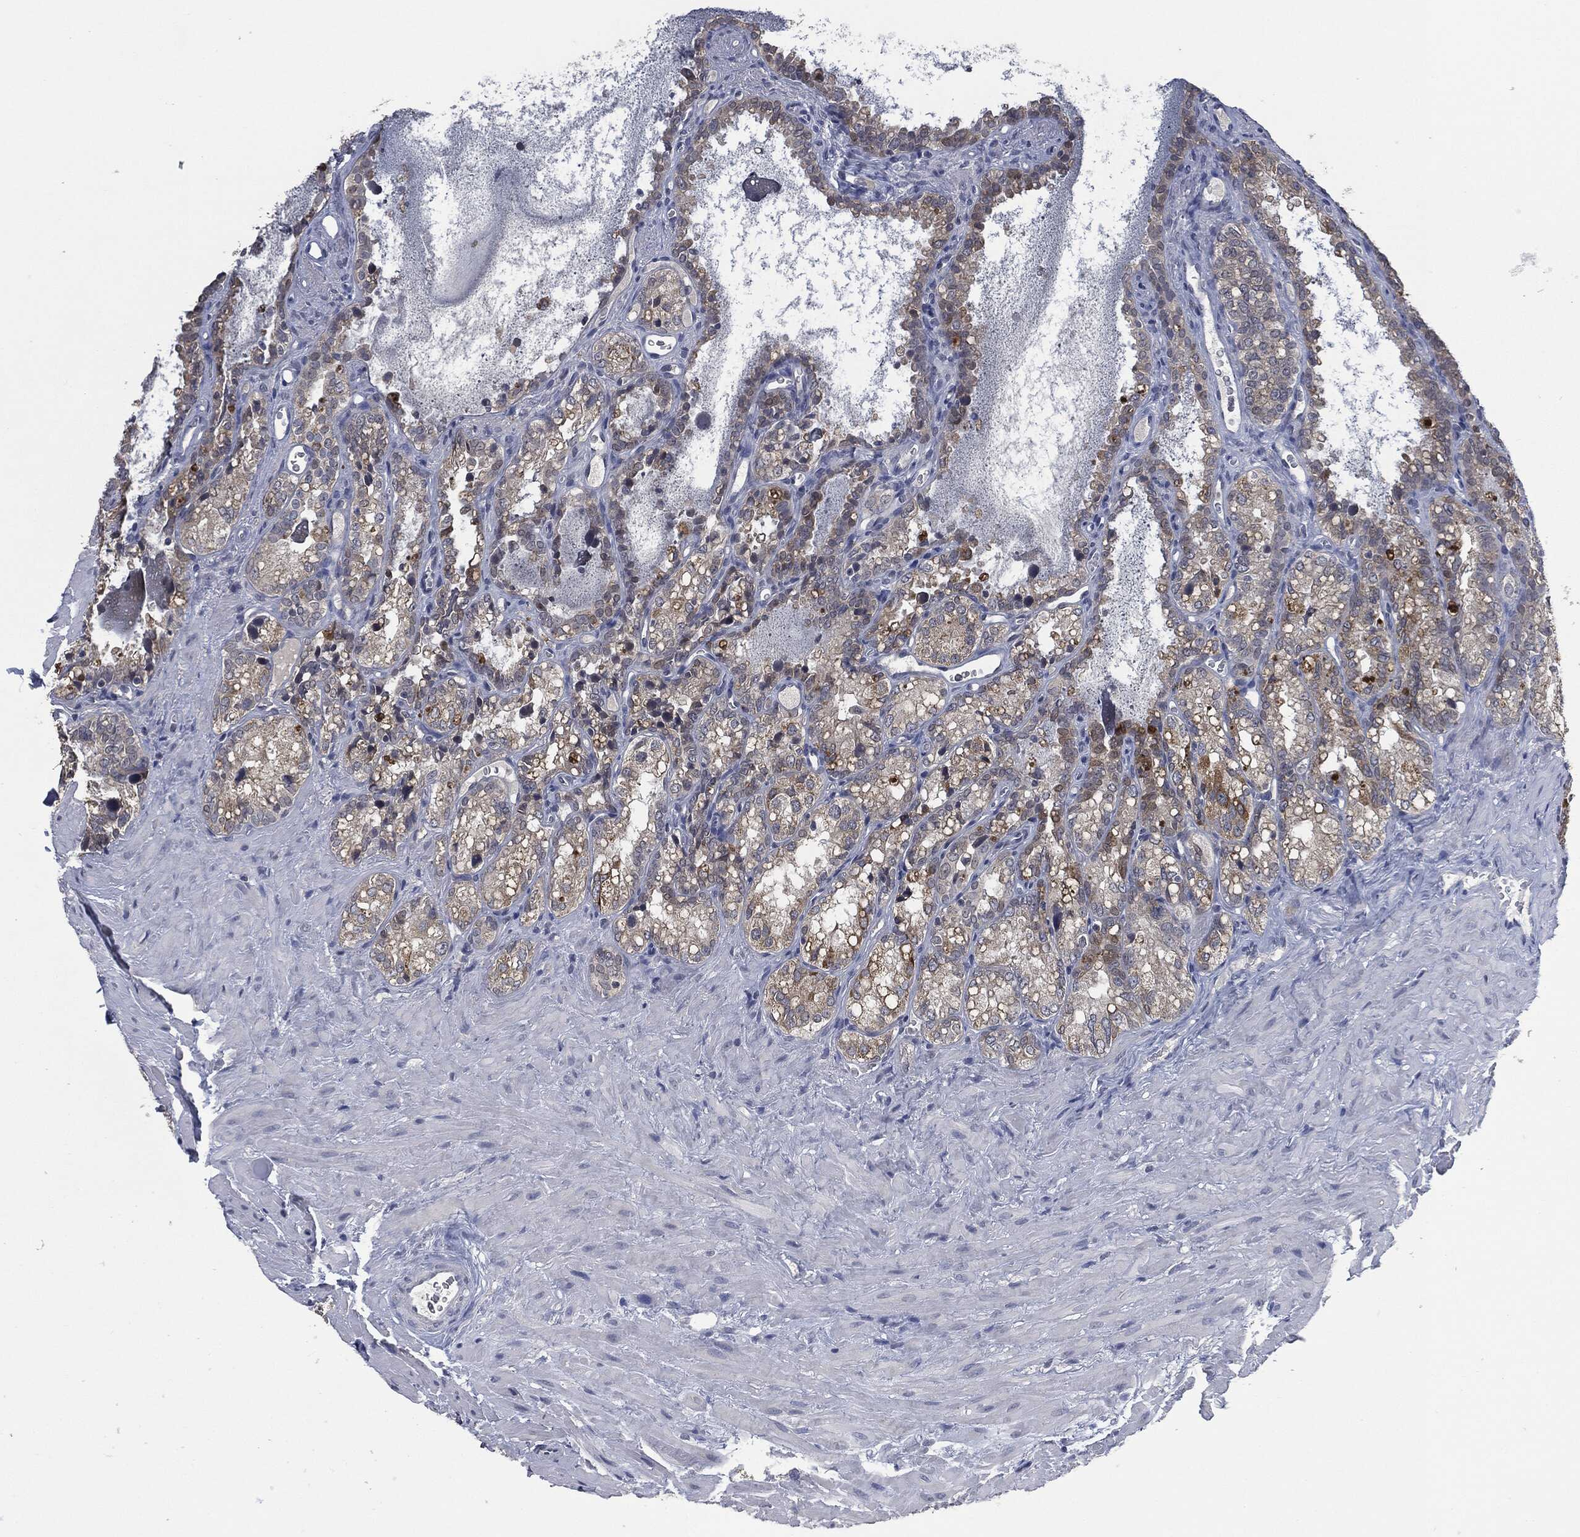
{"staining": {"intensity": "moderate", "quantity": "<25%", "location": "cytoplasmic/membranous"}, "tissue": "seminal vesicle", "cell_type": "Glandular cells", "image_type": "normal", "snomed": [{"axis": "morphology", "description": "Normal tissue, NOS"}, {"axis": "topography", "description": "Seminal veicle"}], "caption": "Seminal vesicle stained with DAB IHC reveals low levels of moderate cytoplasmic/membranous expression in approximately <25% of glandular cells.", "gene": "IL1RN", "patient": {"sex": "male", "age": 68}}